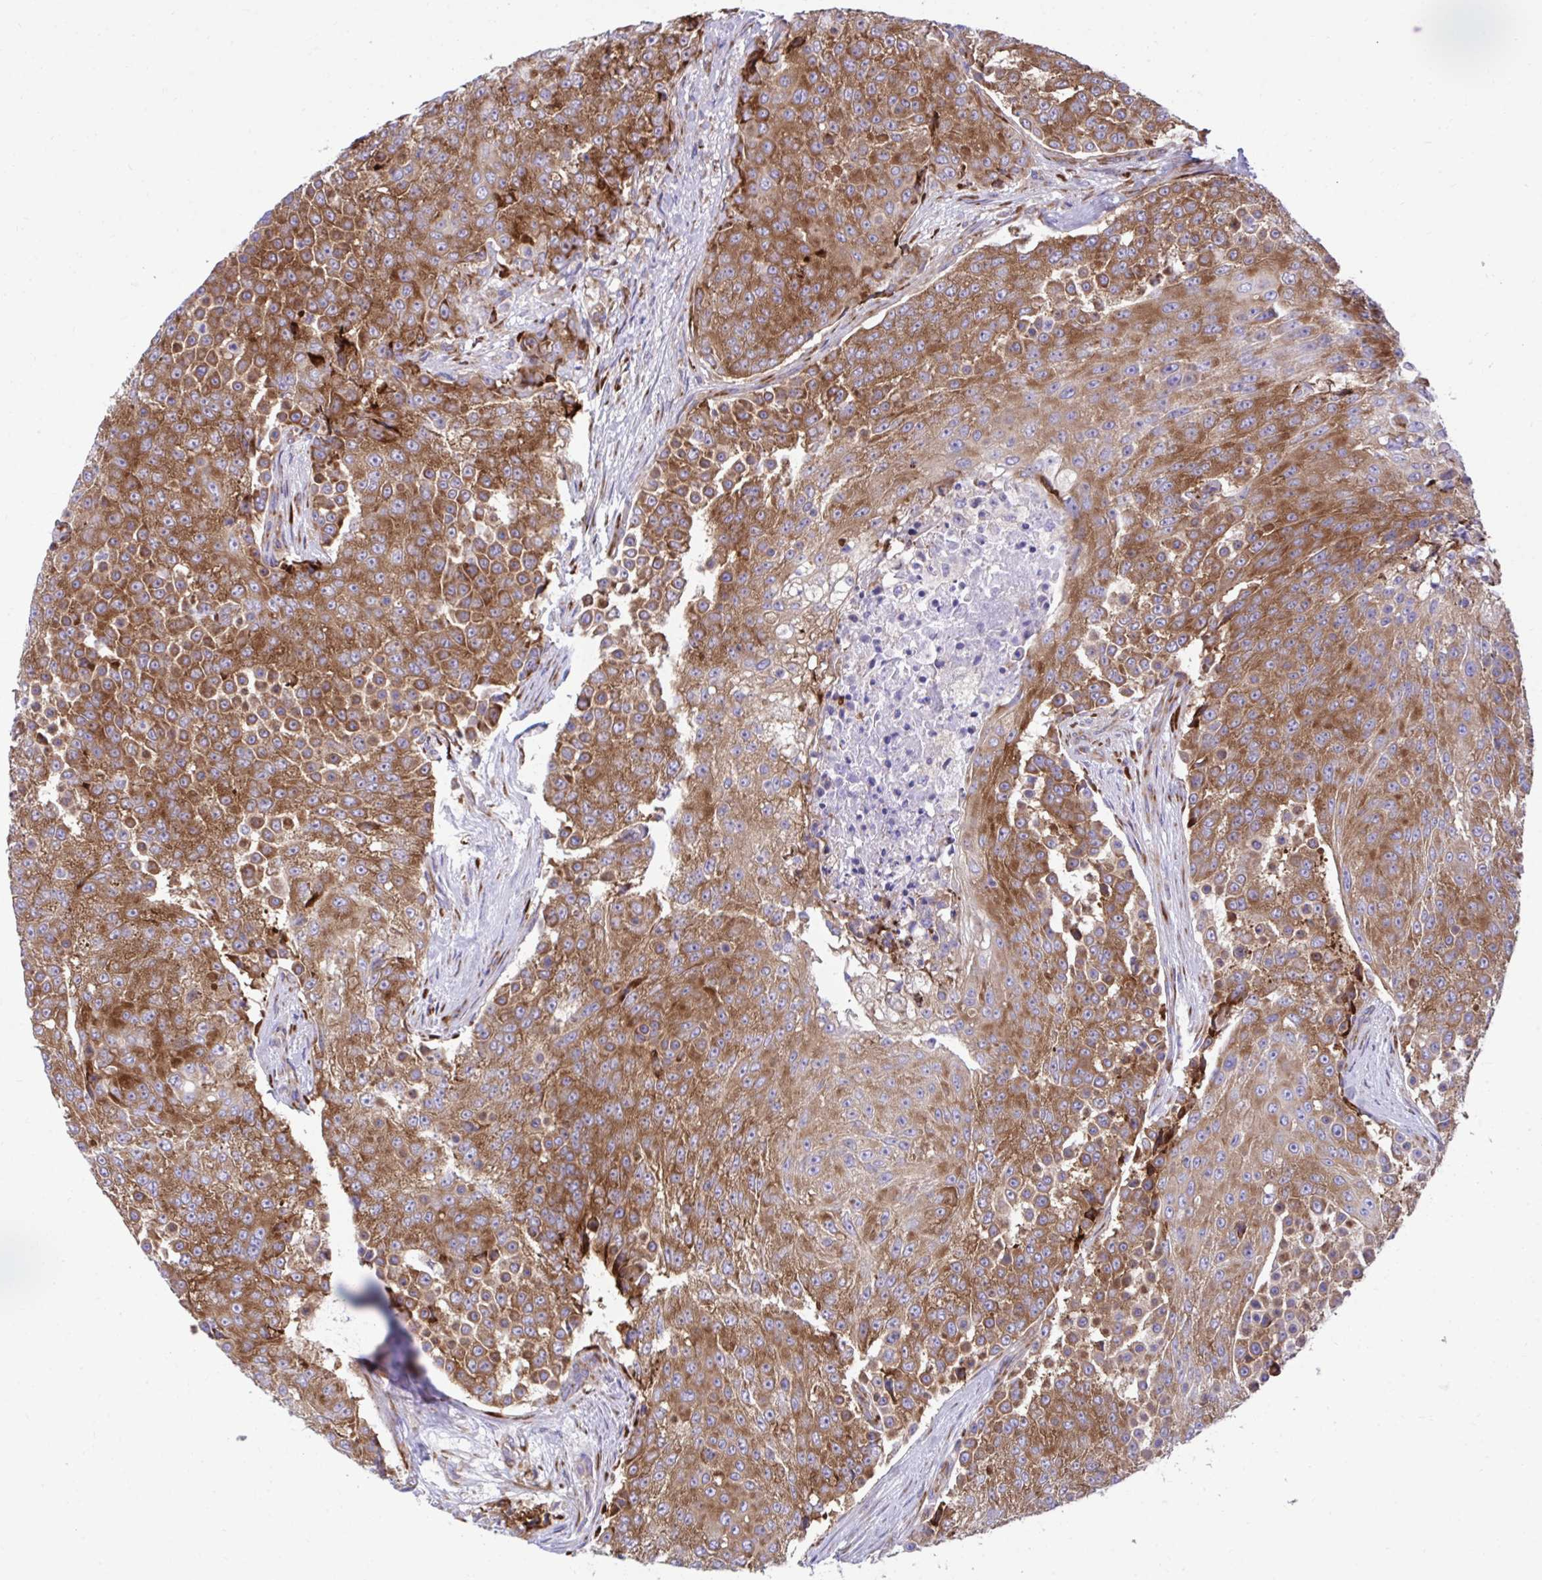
{"staining": {"intensity": "strong", "quantity": ">75%", "location": "cytoplasmic/membranous"}, "tissue": "urothelial cancer", "cell_type": "Tumor cells", "image_type": "cancer", "snomed": [{"axis": "morphology", "description": "Urothelial carcinoma, High grade"}, {"axis": "topography", "description": "Urinary bladder"}], "caption": "Immunohistochemistry (IHC) histopathology image of neoplastic tissue: human urothelial carcinoma (high-grade) stained using IHC exhibits high levels of strong protein expression localized specifically in the cytoplasmic/membranous of tumor cells, appearing as a cytoplasmic/membranous brown color.", "gene": "RPS15", "patient": {"sex": "female", "age": 63}}